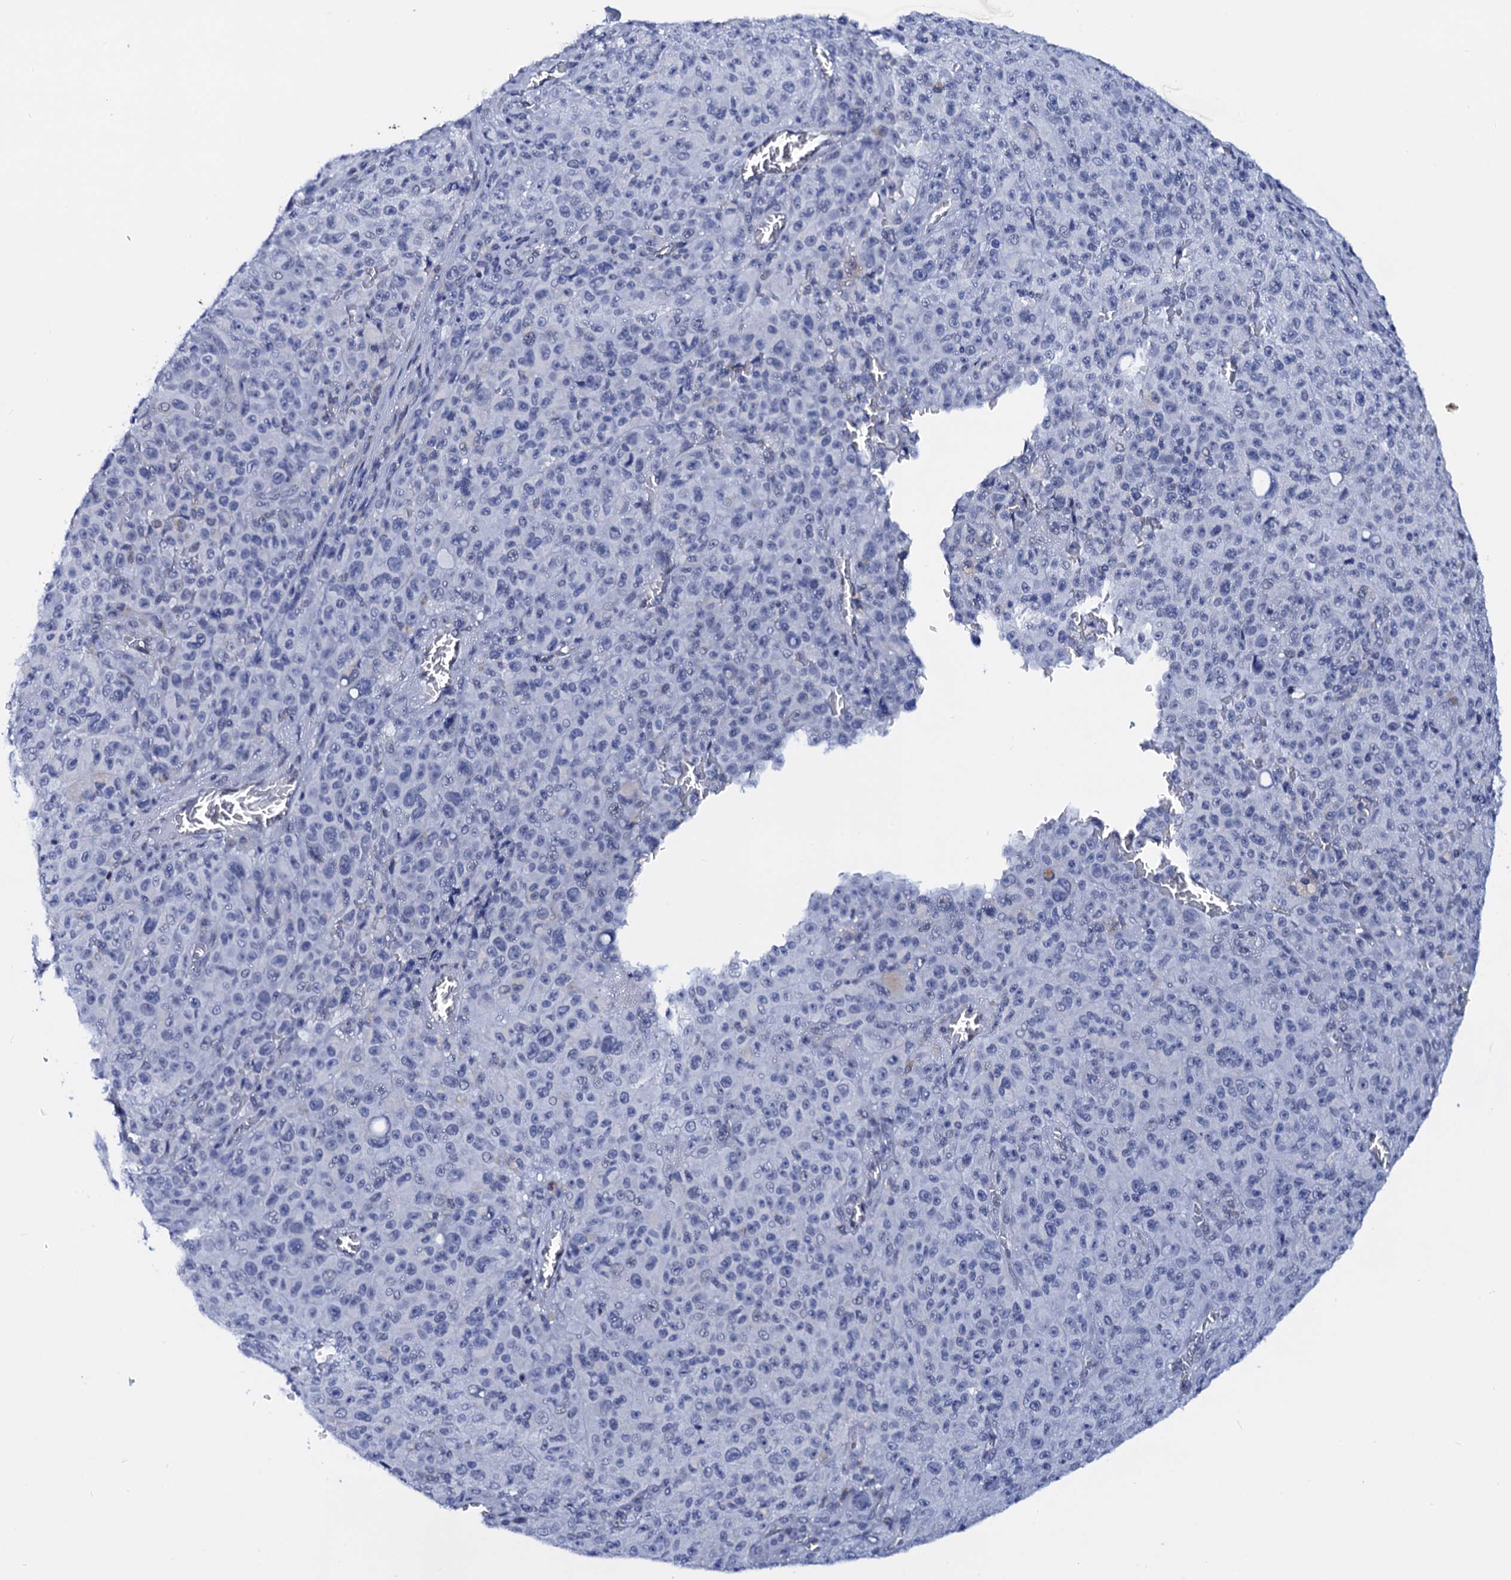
{"staining": {"intensity": "negative", "quantity": "none", "location": "none"}, "tissue": "melanoma", "cell_type": "Tumor cells", "image_type": "cancer", "snomed": [{"axis": "morphology", "description": "Malignant melanoma, NOS"}, {"axis": "topography", "description": "Skin"}], "caption": "Image shows no protein positivity in tumor cells of melanoma tissue. (DAB IHC, high magnification).", "gene": "C16orf87", "patient": {"sex": "female", "age": 82}}